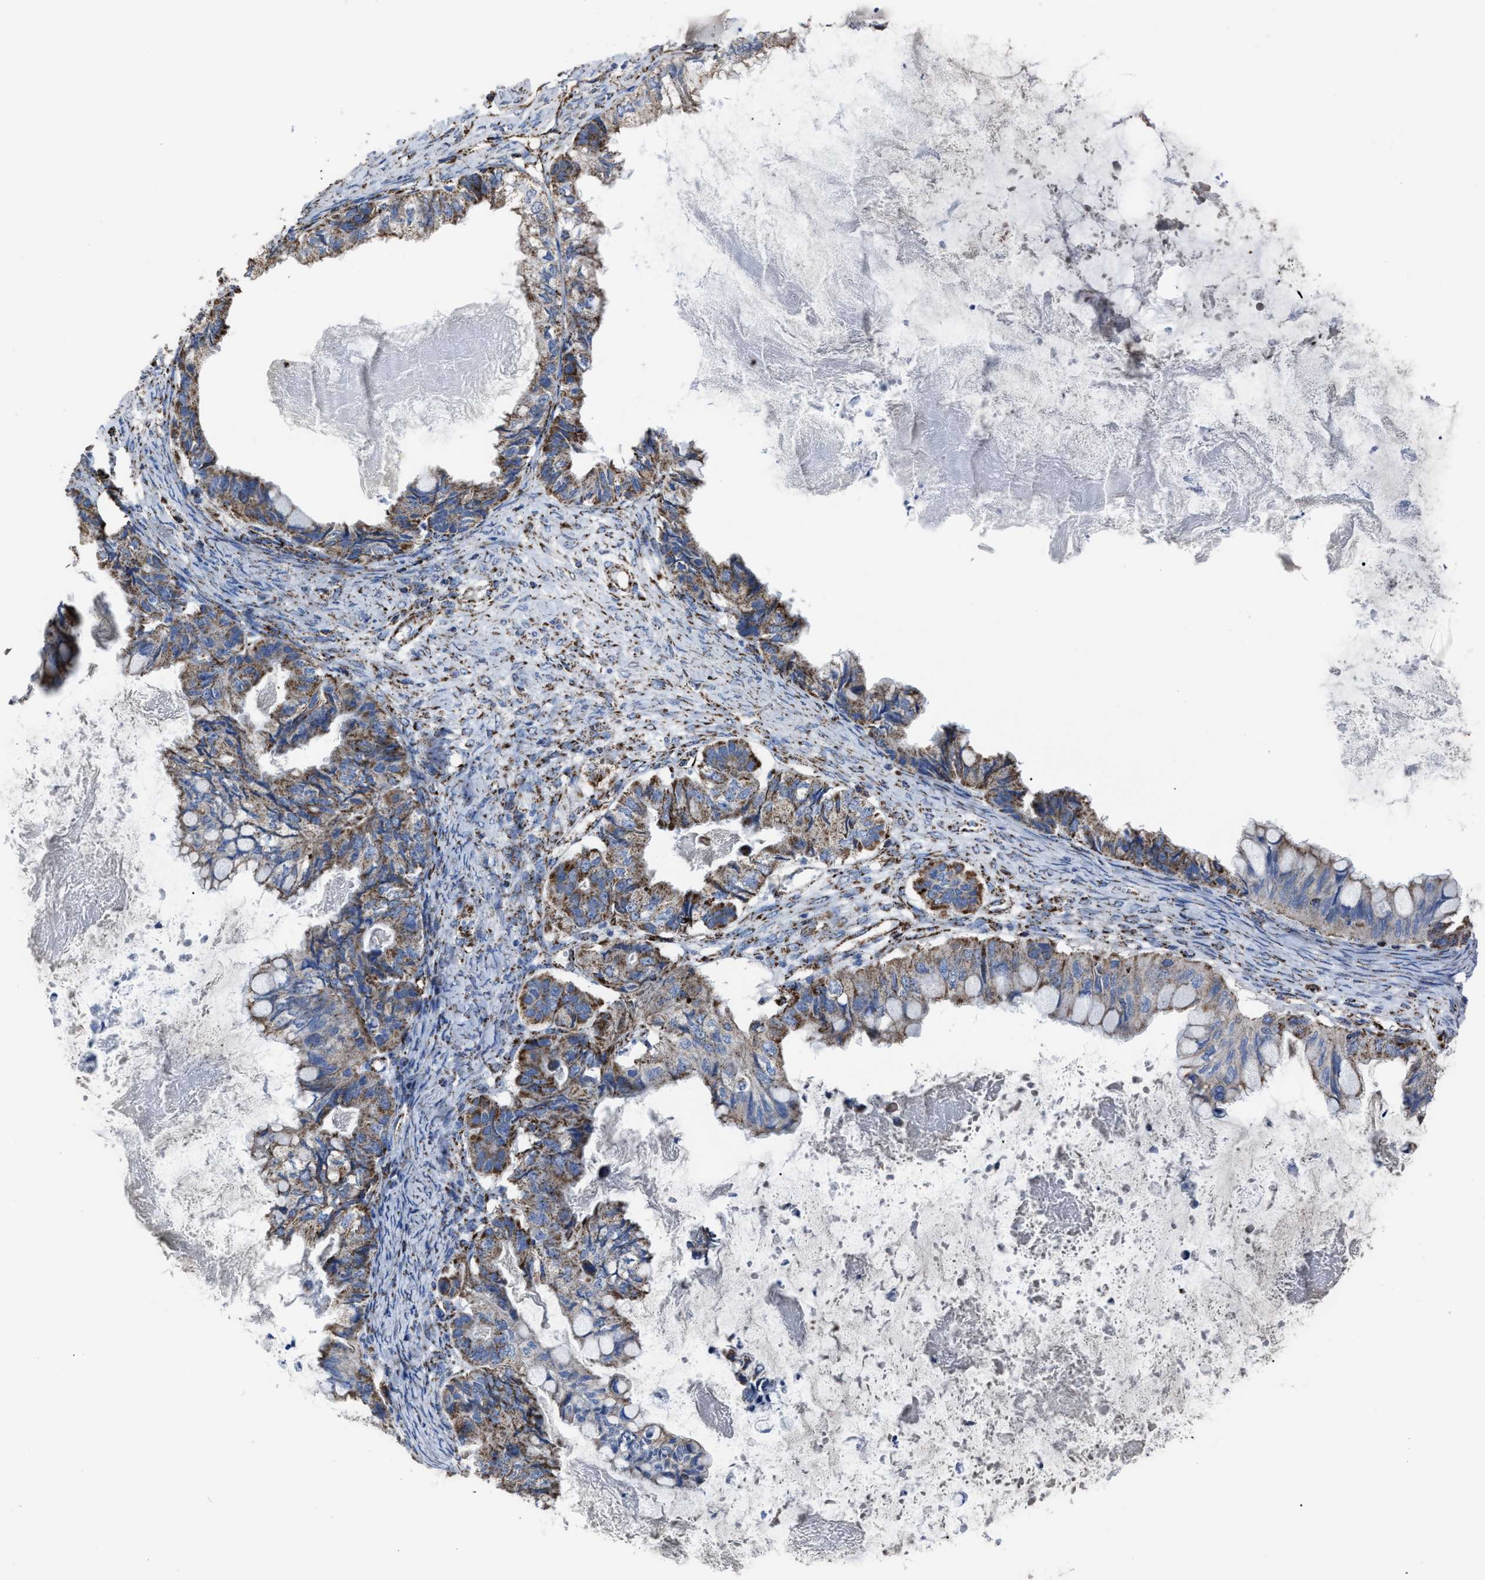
{"staining": {"intensity": "moderate", "quantity": ">75%", "location": "cytoplasmic/membranous"}, "tissue": "ovarian cancer", "cell_type": "Tumor cells", "image_type": "cancer", "snomed": [{"axis": "morphology", "description": "Cystadenocarcinoma, mucinous, NOS"}, {"axis": "topography", "description": "Ovary"}], "caption": "Moderate cytoplasmic/membranous expression for a protein is identified in approximately >75% of tumor cells of ovarian cancer (mucinous cystadenocarcinoma) using IHC.", "gene": "NDUFV3", "patient": {"sex": "female", "age": 80}}